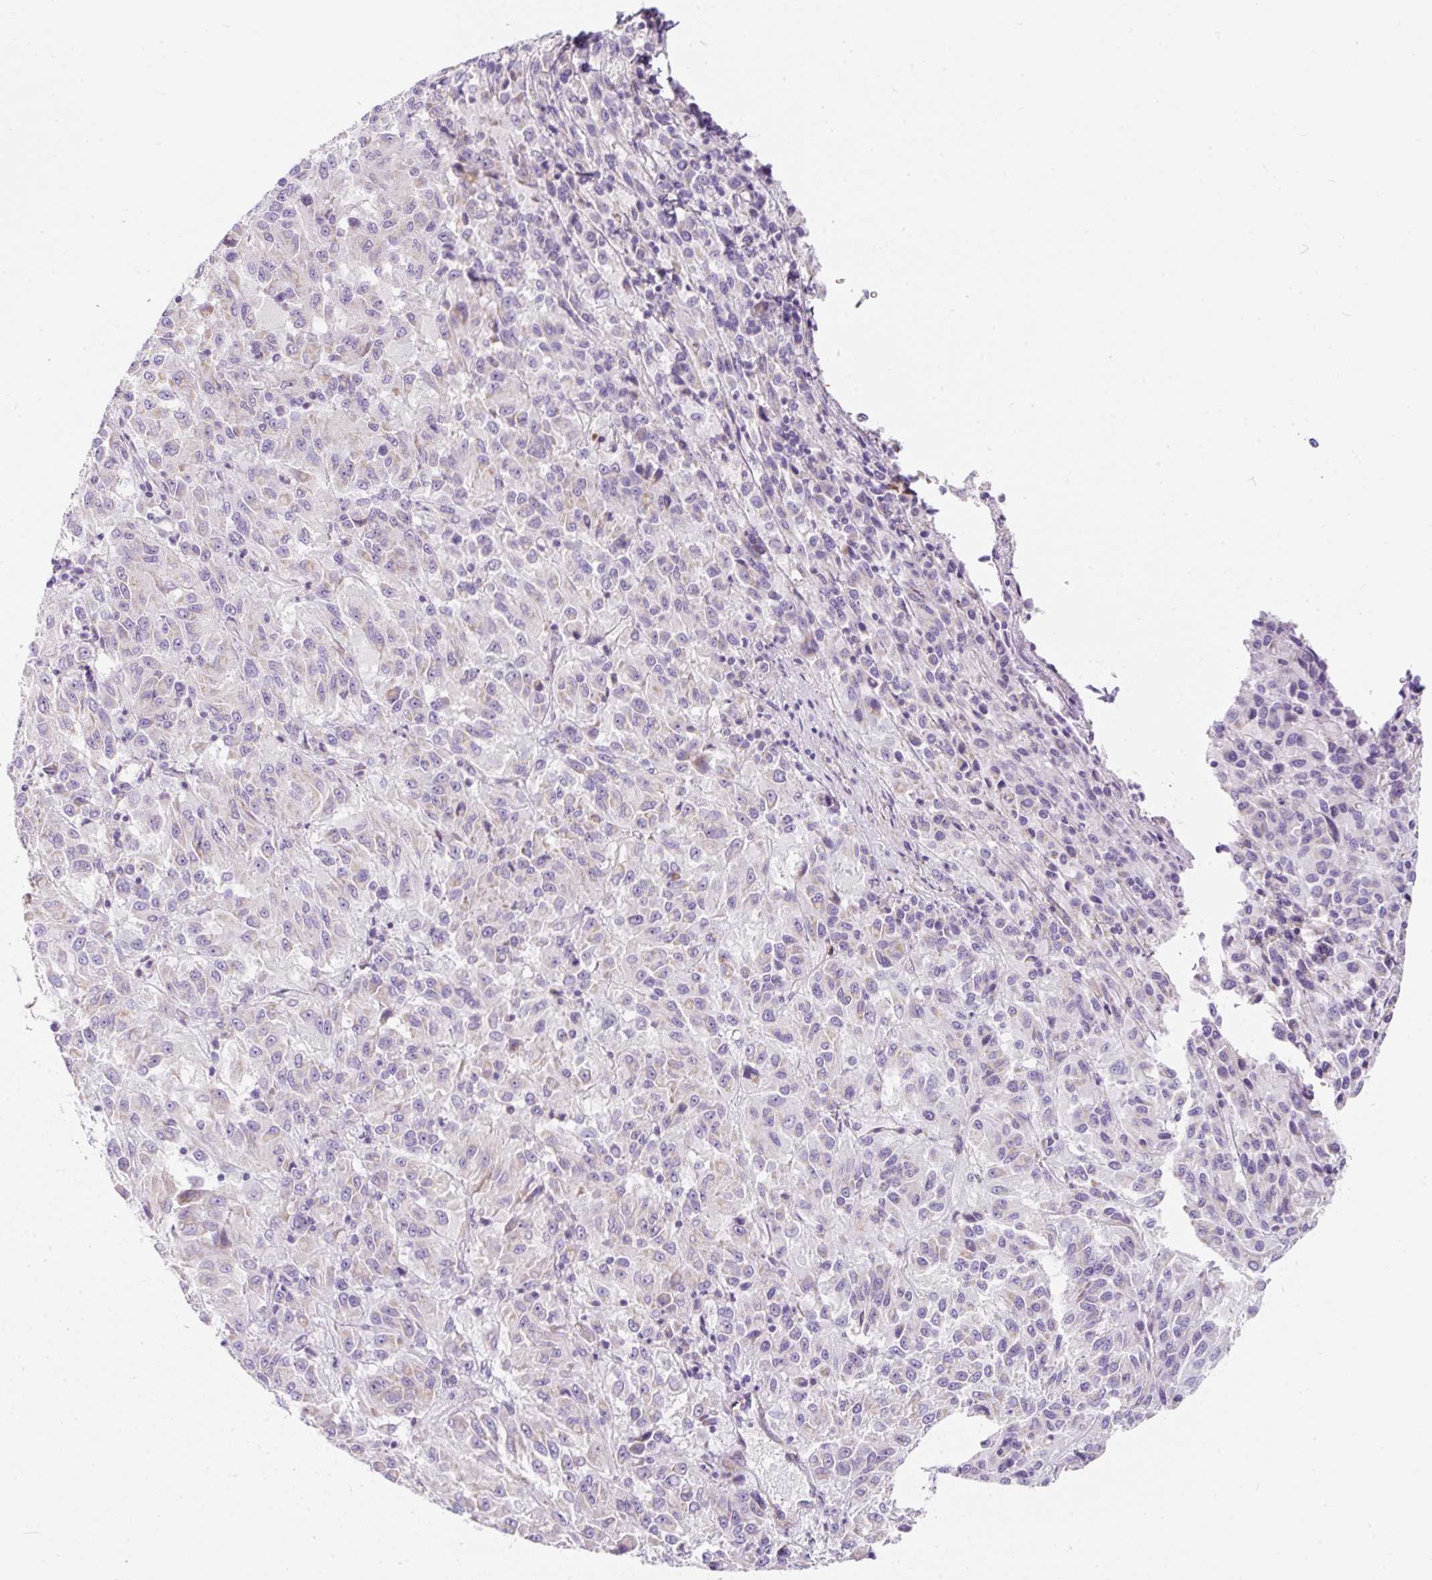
{"staining": {"intensity": "negative", "quantity": "none", "location": "none"}, "tissue": "melanoma", "cell_type": "Tumor cells", "image_type": "cancer", "snomed": [{"axis": "morphology", "description": "Malignant melanoma, Metastatic site"}, {"axis": "topography", "description": "Lung"}], "caption": "A high-resolution histopathology image shows immunohistochemistry staining of malignant melanoma (metastatic site), which exhibits no significant positivity in tumor cells.", "gene": "ERAP2", "patient": {"sex": "male", "age": 64}}